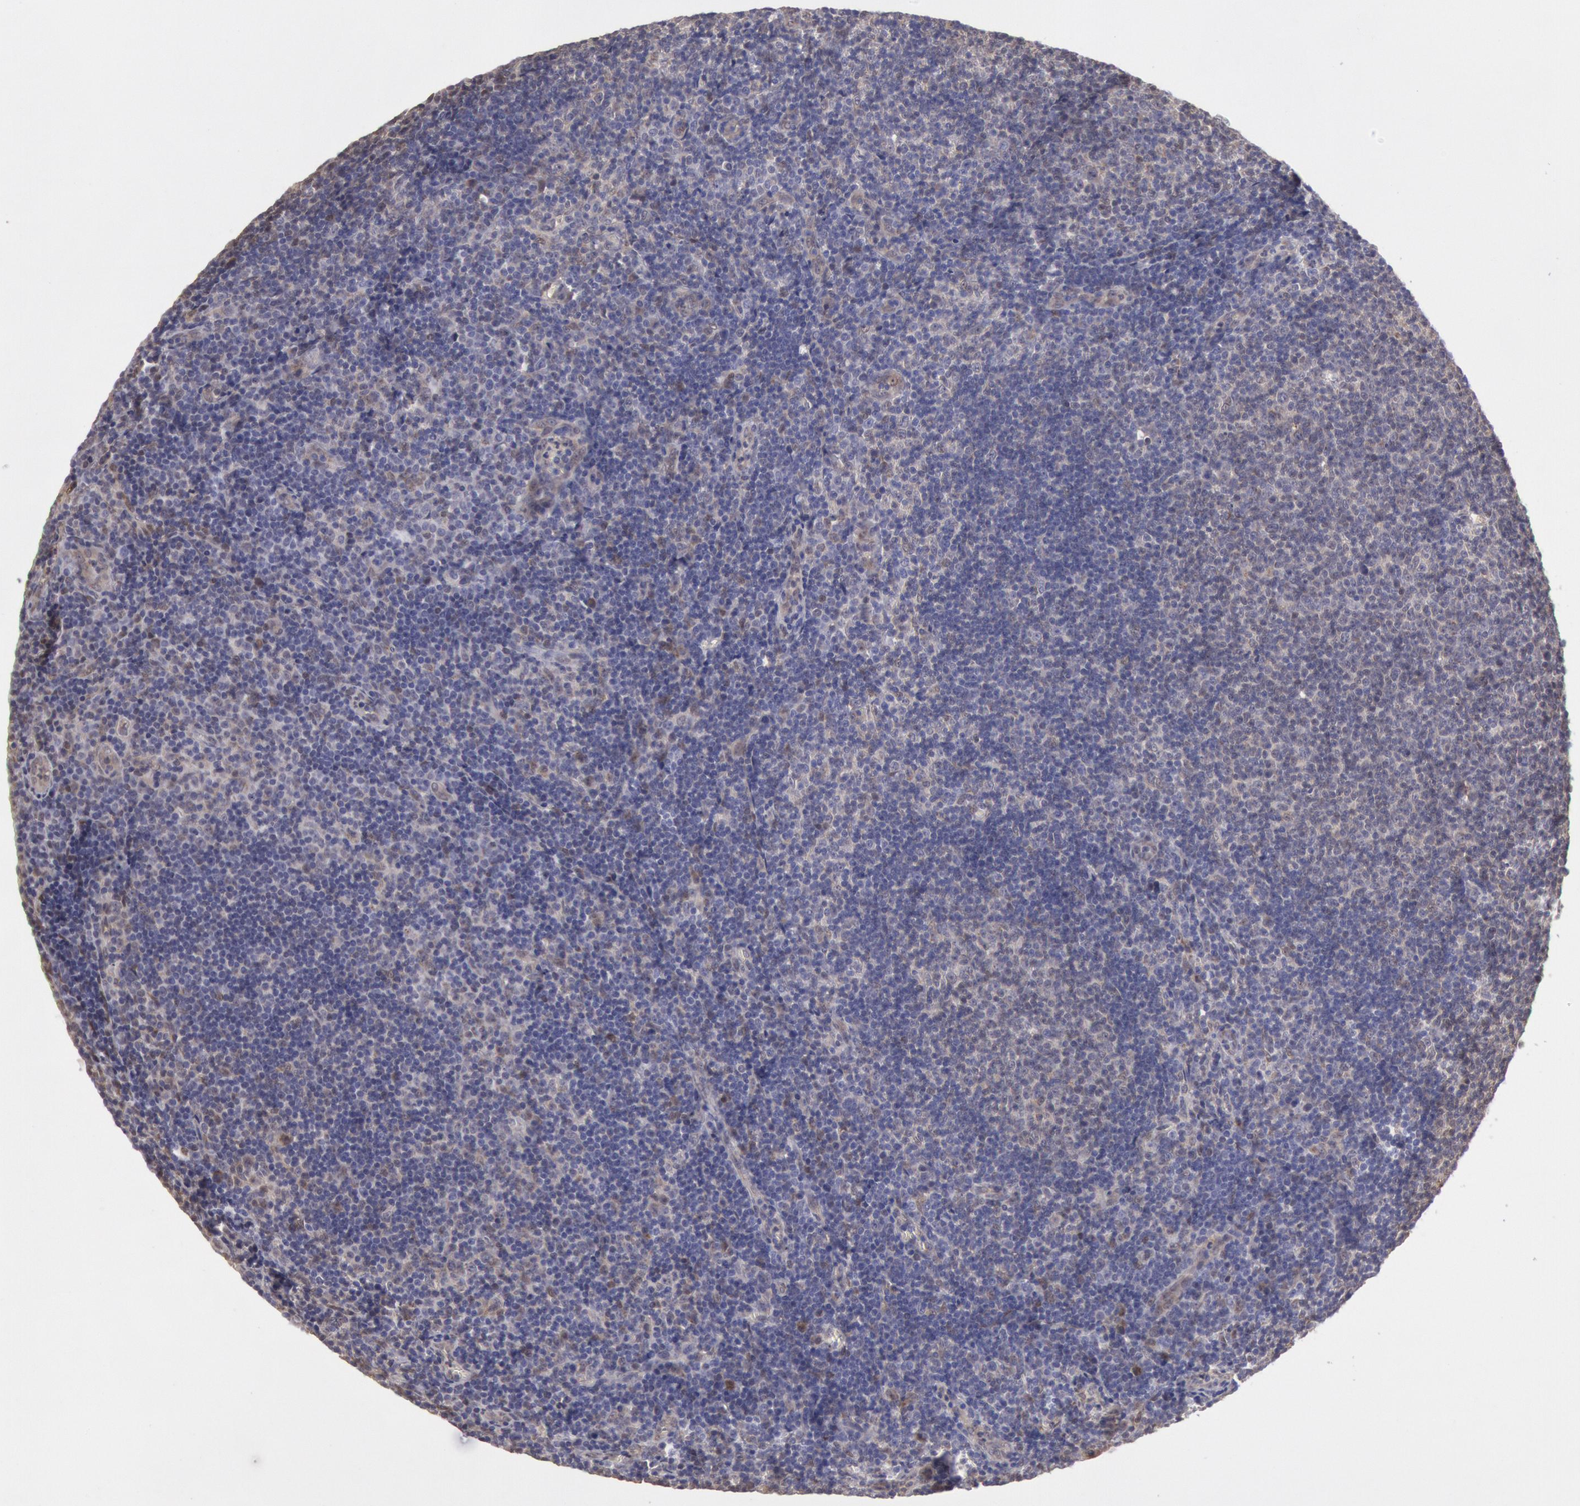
{"staining": {"intensity": "negative", "quantity": "none", "location": "none"}, "tissue": "lymphoma", "cell_type": "Tumor cells", "image_type": "cancer", "snomed": [{"axis": "morphology", "description": "Malignant lymphoma, non-Hodgkin's type, Low grade"}, {"axis": "topography", "description": "Lymph node"}], "caption": "Lymphoma stained for a protein using immunohistochemistry (IHC) displays no positivity tumor cells.", "gene": "MPST", "patient": {"sex": "male", "age": 49}}